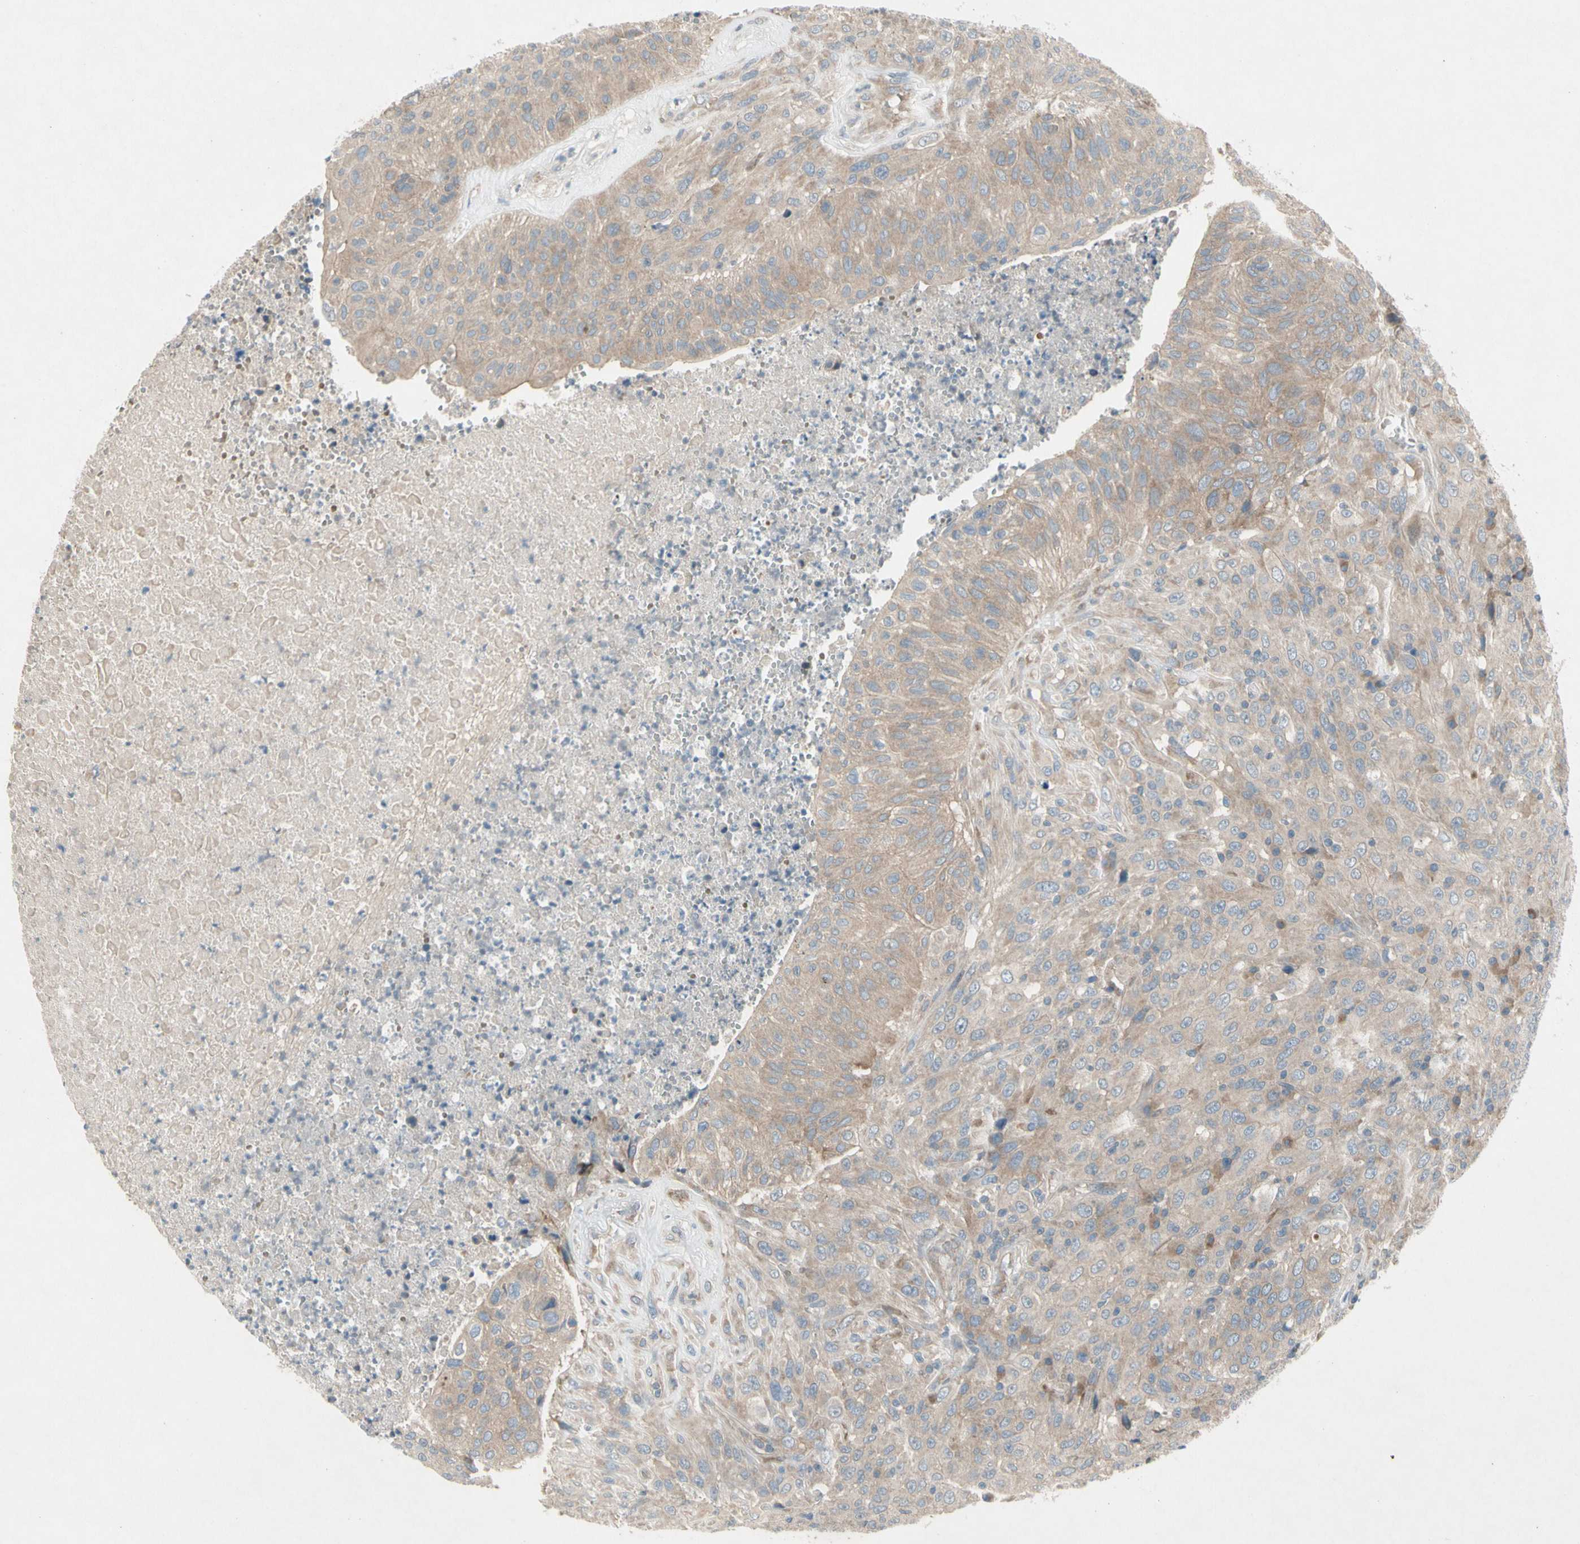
{"staining": {"intensity": "weak", "quantity": ">75%", "location": "cytoplasmic/membranous"}, "tissue": "urothelial cancer", "cell_type": "Tumor cells", "image_type": "cancer", "snomed": [{"axis": "morphology", "description": "Urothelial carcinoma, High grade"}, {"axis": "topography", "description": "Urinary bladder"}], "caption": "An image showing weak cytoplasmic/membranous positivity in about >75% of tumor cells in urothelial cancer, as visualized by brown immunohistochemical staining.", "gene": "PANK2", "patient": {"sex": "male", "age": 66}}